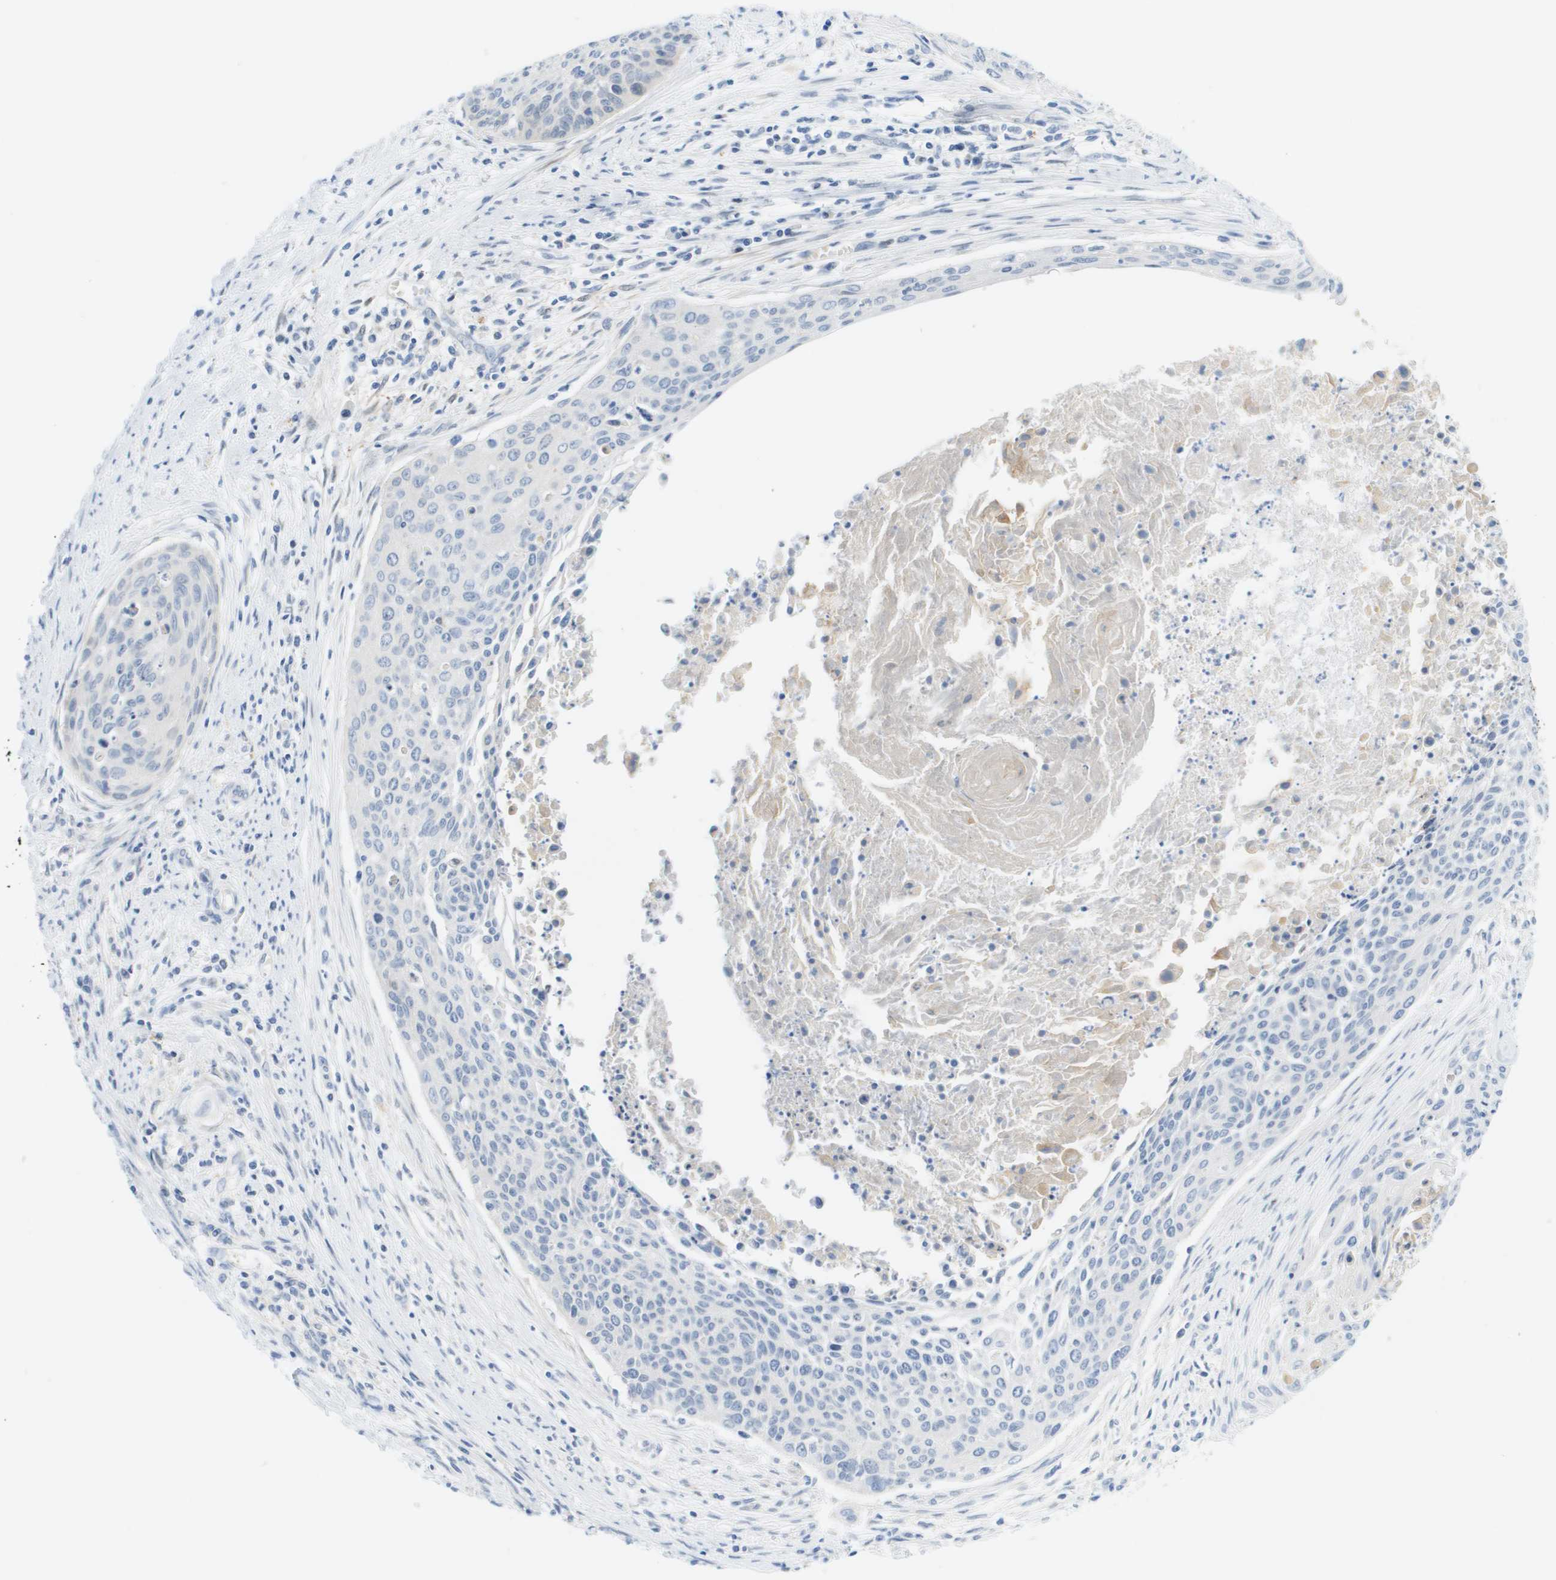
{"staining": {"intensity": "negative", "quantity": "none", "location": "none"}, "tissue": "cervical cancer", "cell_type": "Tumor cells", "image_type": "cancer", "snomed": [{"axis": "morphology", "description": "Squamous cell carcinoma, NOS"}, {"axis": "topography", "description": "Cervix"}], "caption": "The IHC histopathology image has no significant positivity in tumor cells of cervical cancer tissue.", "gene": "CUL9", "patient": {"sex": "female", "age": 55}}